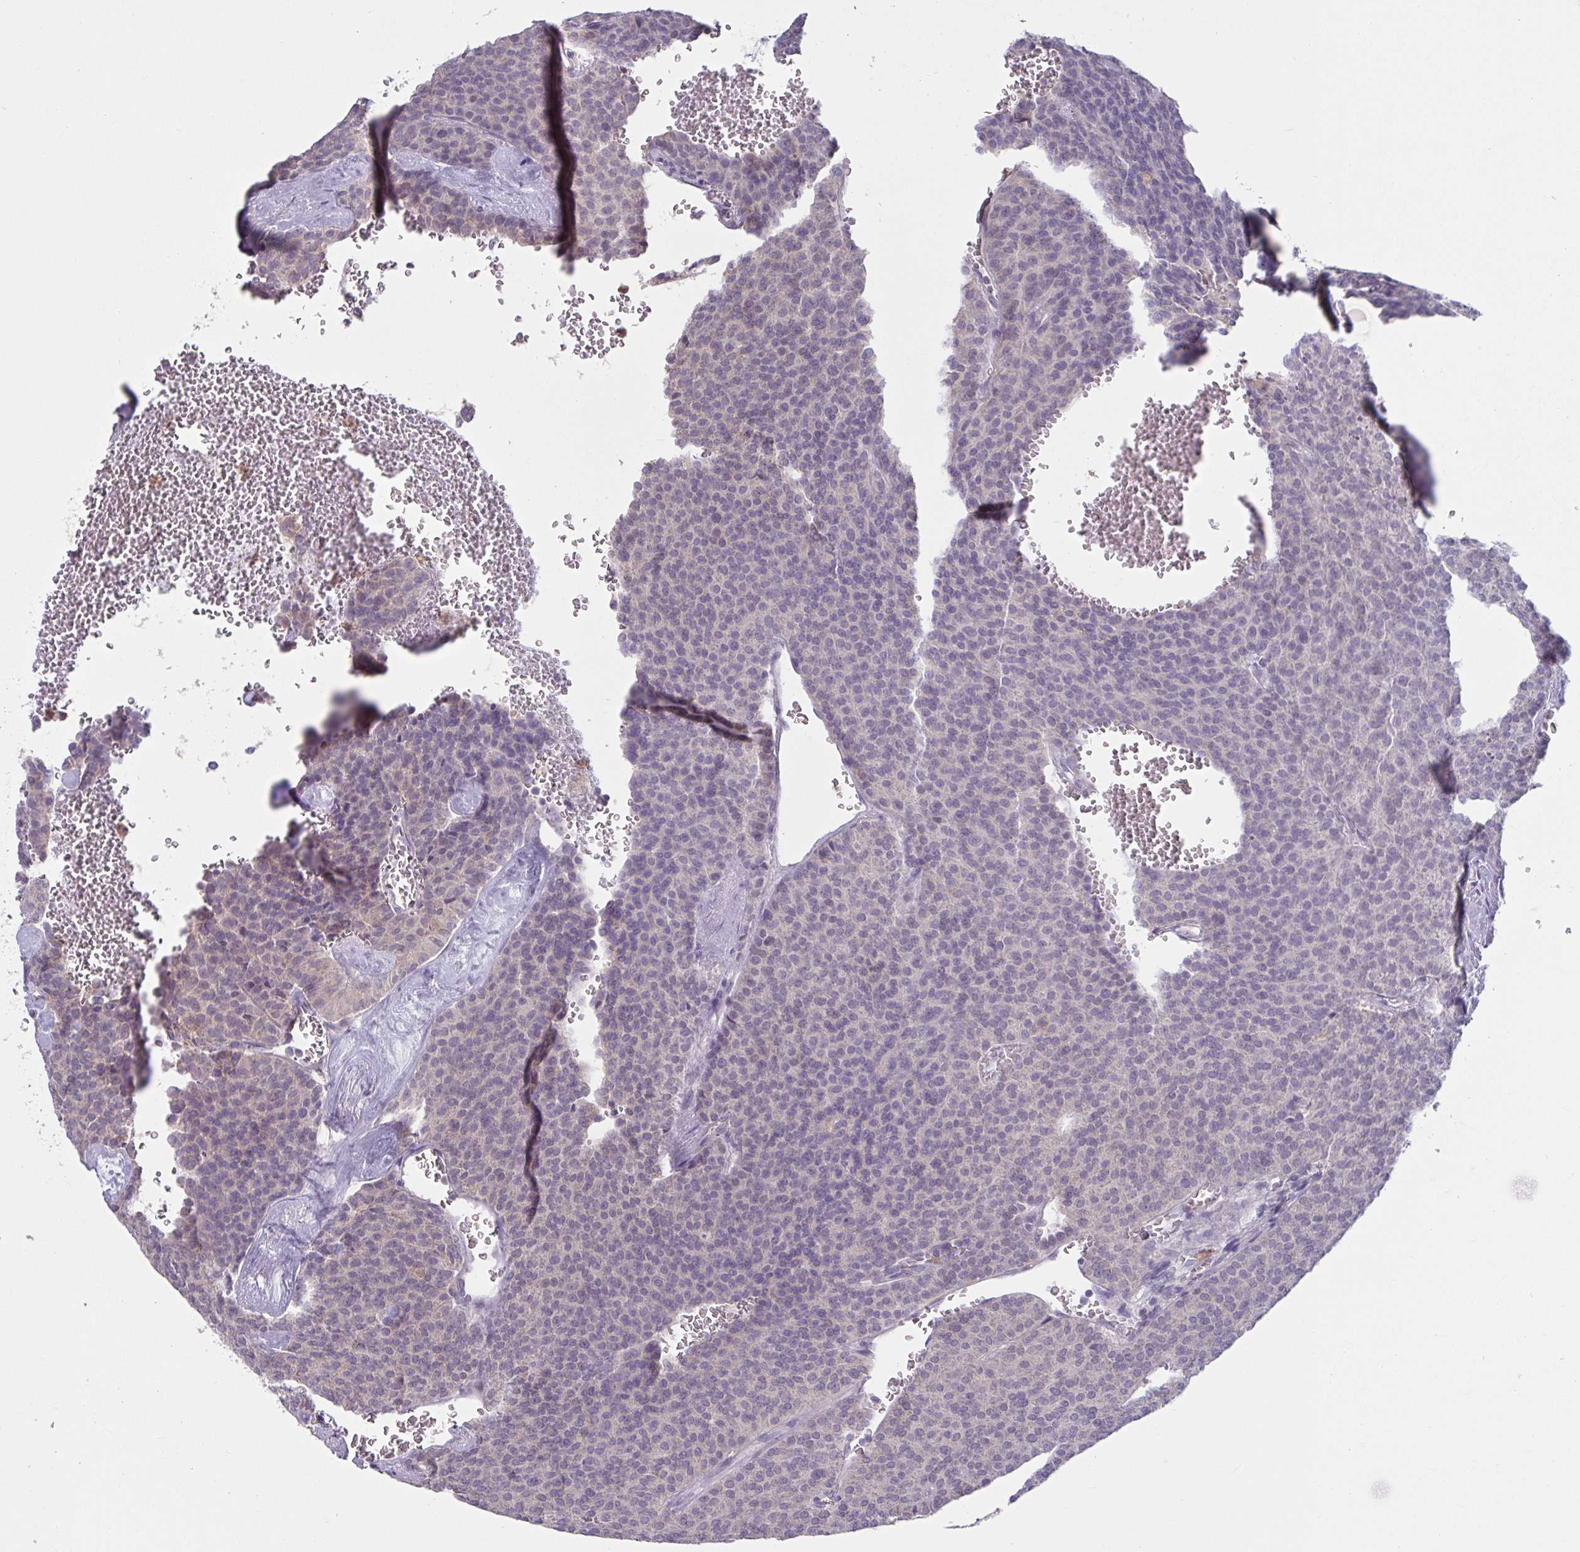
{"staining": {"intensity": "negative", "quantity": "none", "location": "none"}, "tissue": "carcinoid", "cell_type": "Tumor cells", "image_type": "cancer", "snomed": [{"axis": "morphology", "description": "Carcinoid, malignant, NOS"}, {"axis": "topography", "description": "Lung"}], "caption": "Immunohistochemistry photomicrograph of human carcinoid stained for a protein (brown), which demonstrates no positivity in tumor cells.", "gene": "CXCR1", "patient": {"sex": "male", "age": 61}}